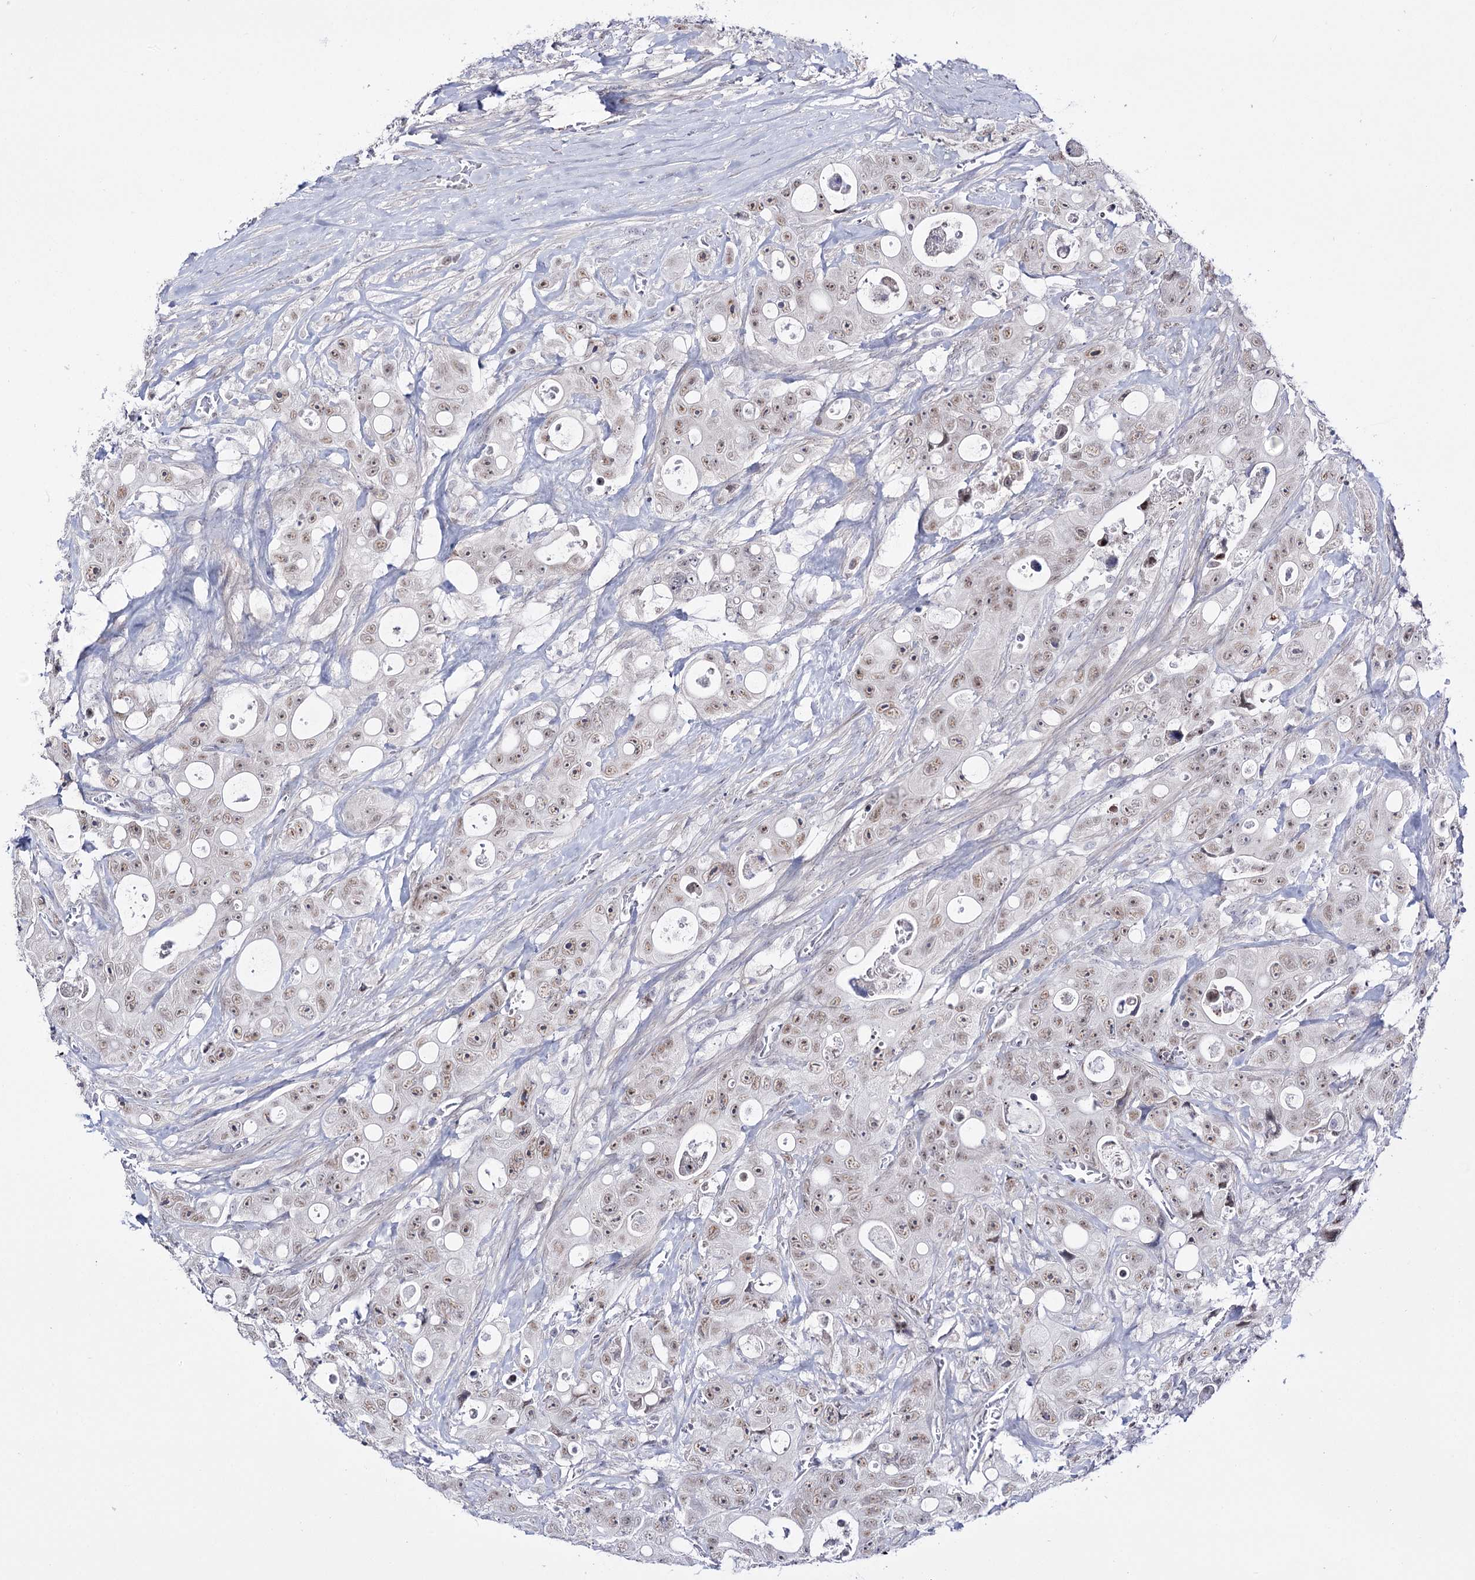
{"staining": {"intensity": "weak", "quantity": ">75%", "location": "nuclear"}, "tissue": "colorectal cancer", "cell_type": "Tumor cells", "image_type": "cancer", "snomed": [{"axis": "morphology", "description": "Adenocarcinoma, NOS"}, {"axis": "topography", "description": "Colon"}], "caption": "Immunohistochemistry (IHC) micrograph of neoplastic tissue: colorectal adenocarcinoma stained using immunohistochemistry (IHC) exhibits low levels of weak protein expression localized specifically in the nuclear of tumor cells, appearing as a nuclear brown color.", "gene": "RBM15B", "patient": {"sex": "female", "age": 46}}